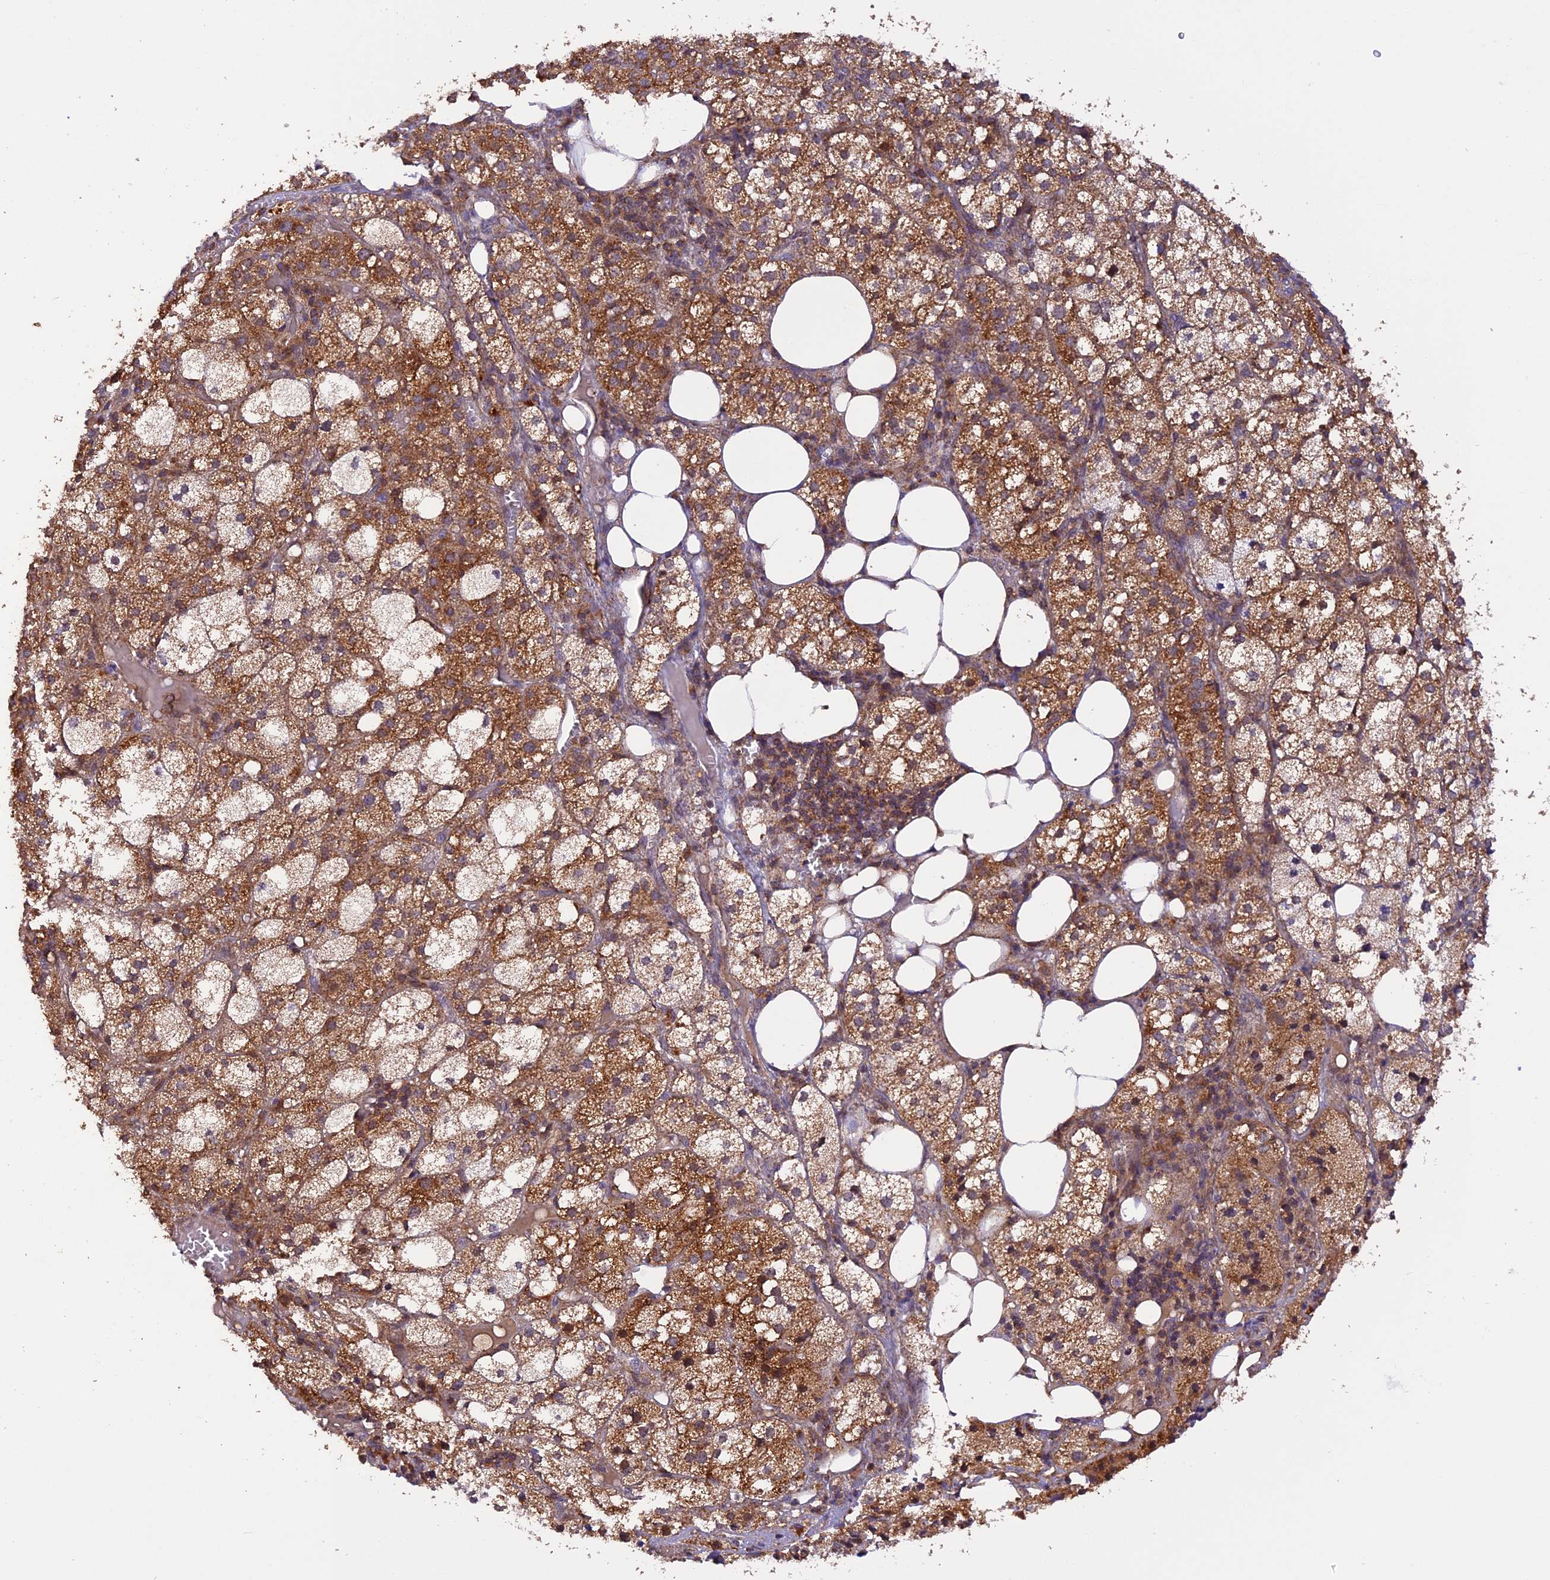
{"staining": {"intensity": "moderate", "quantity": ">75%", "location": "cytoplasmic/membranous"}, "tissue": "adrenal gland", "cell_type": "Glandular cells", "image_type": "normal", "snomed": [{"axis": "morphology", "description": "Normal tissue, NOS"}, {"axis": "topography", "description": "Adrenal gland"}], "caption": "Brown immunohistochemical staining in unremarkable human adrenal gland shows moderate cytoplasmic/membranous expression in approximately >75% of glandular cells. The staining is performed using DAB brown chromogen to label protein expression. The nuclei are counter-stained blue using hematoxylin.", "gene": "PEX3", "patient": {"sex": "female", "age": 61}}